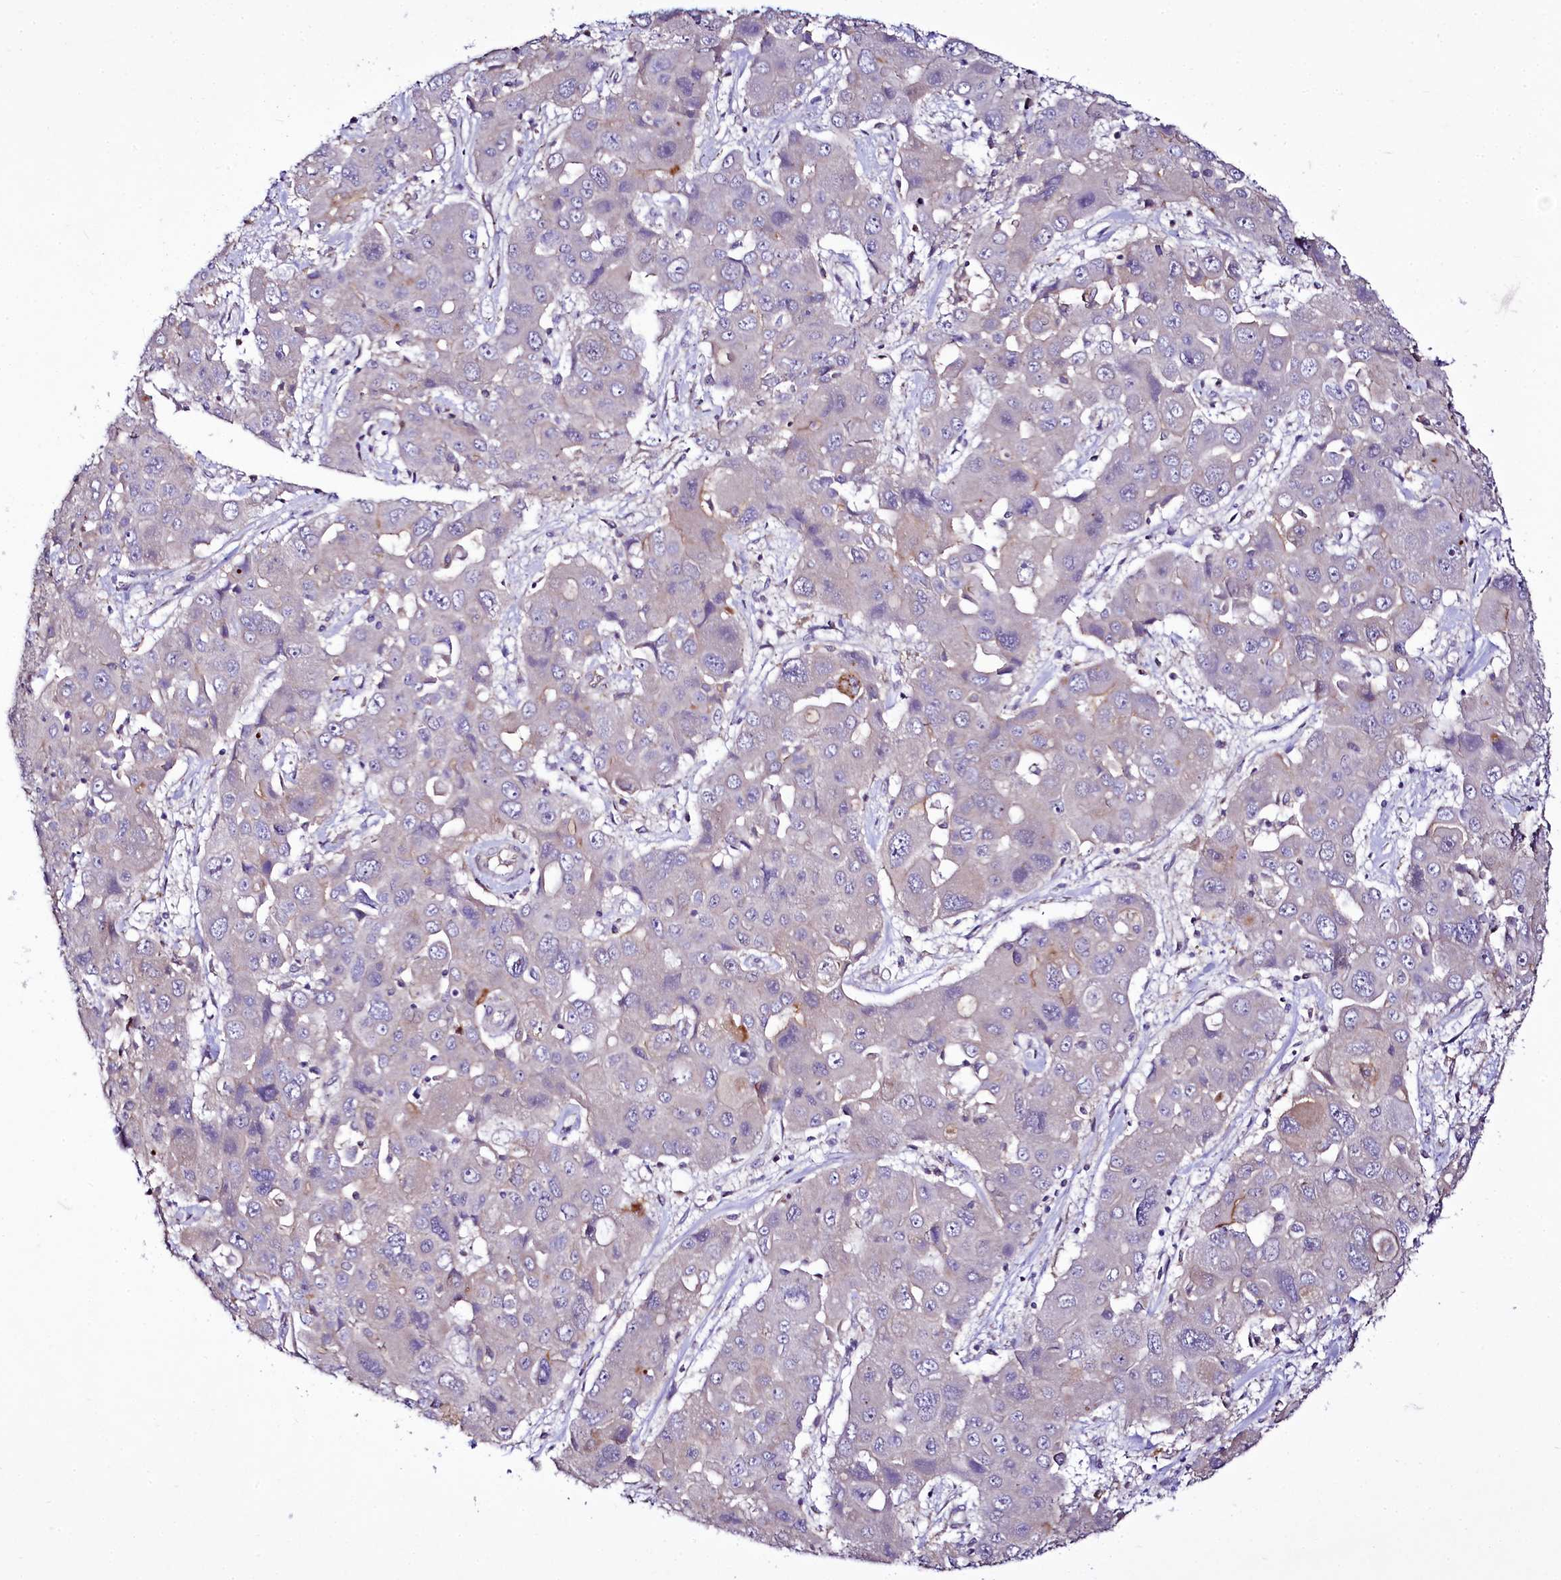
{"staining": {"intensity": "negative", "quantity": "none", "location": "none"}, "tissue": "liver cancer", "cell_type": "Tumor cells", "image_type": "cancer", "snomed": [{"axis": "morphology", "description": "Cholangiocarcinoma"}, {"axis": "topography", "description": "Liver"}], "caption": "An immunohistochemistry (IHC) photomicrograph of liver cancer (cholangiocarcinoma) is shown. There is no staining in tumor cells of liver cancer (cholangiocarcinoma).", "gene": "ZC3H12C", "patient": {"sex": "male", "age": 67}}